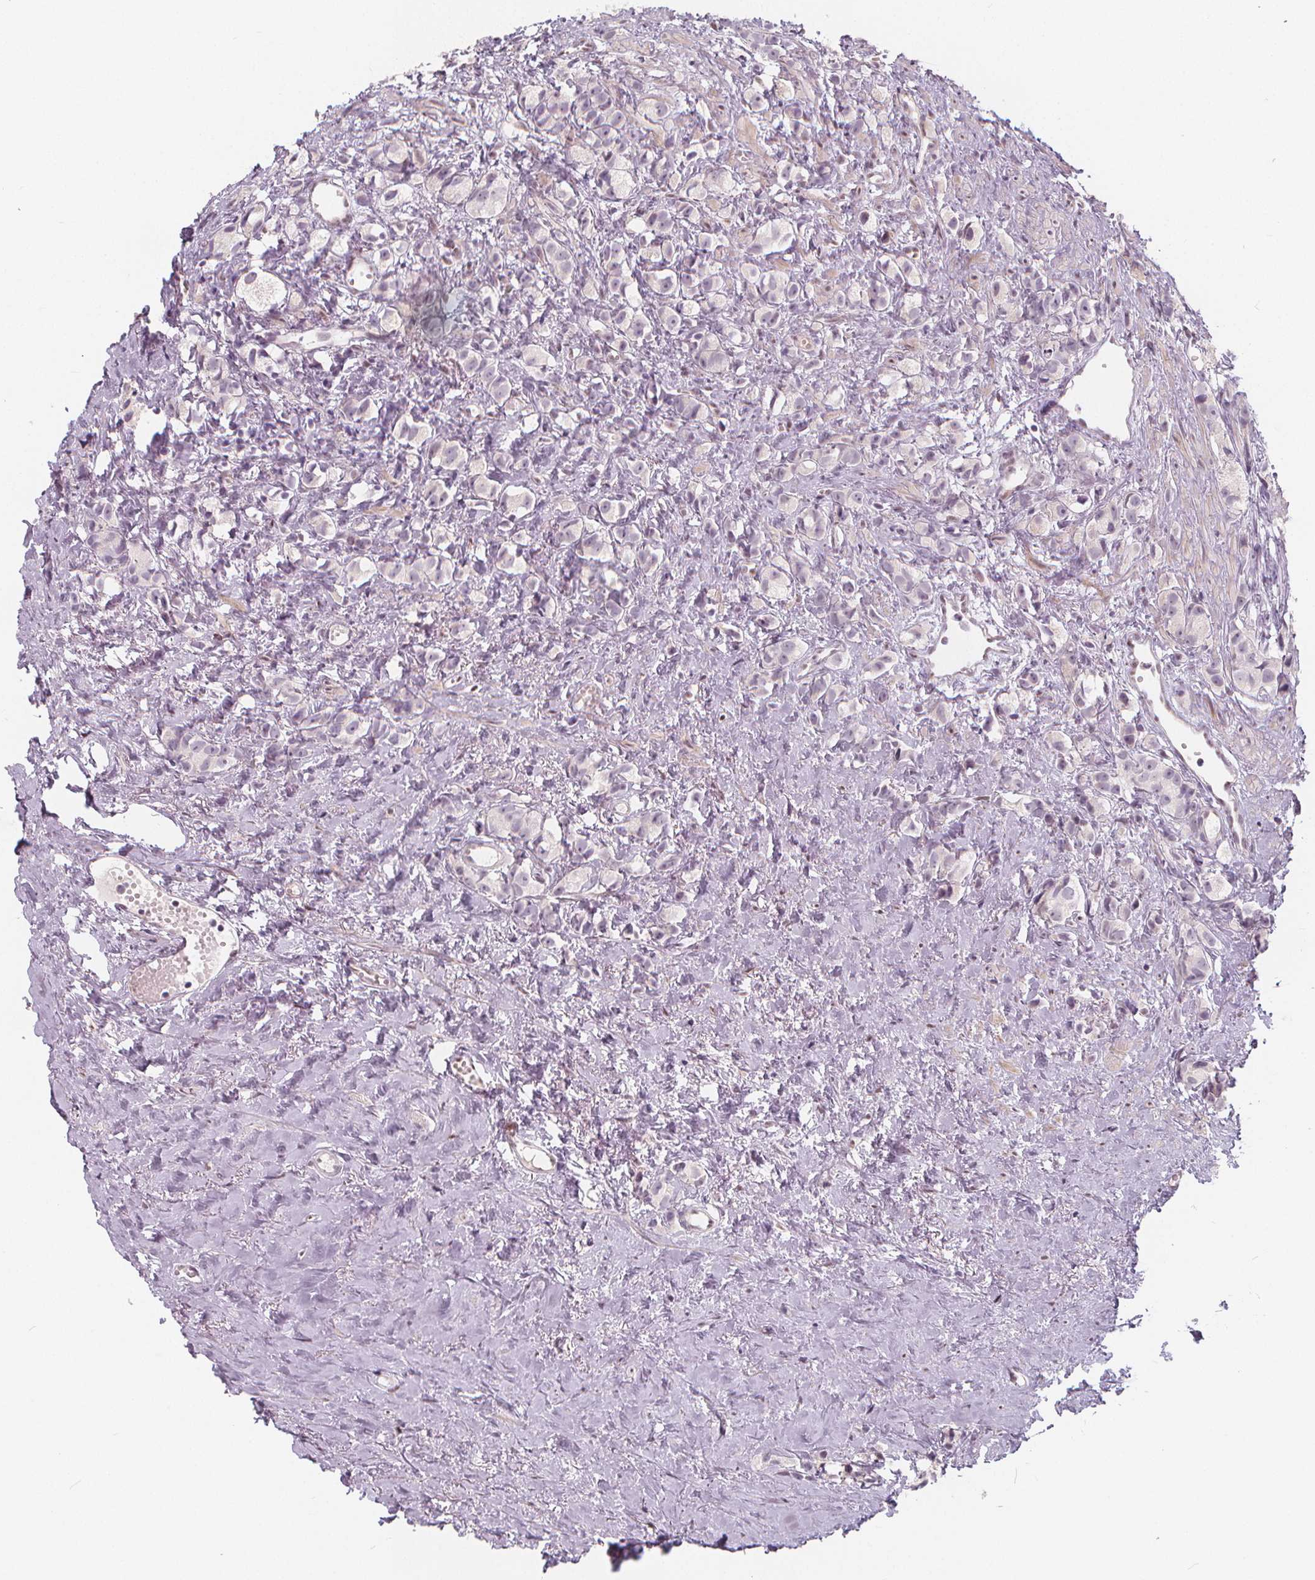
{"staining": {"intensity": "weak", "quantity": "<25%", "location": "cytoplasmic/membranous"}, "tissue": "prostate cancer", "cell_type": "Tumor cells", "image_type": "cancer", "snomed": [{"axis": "morphology", "description": "Adenocarcinoma, High grade"}, {"axis": "topography", "description": "Prostate"}], "caption": "A photomicrograph of human high-grade adenocarcinoma (prostate) is negative for staining in tumor cells.", "gene": "DRC3", "patient": {"sex": "male", "age": 81}}